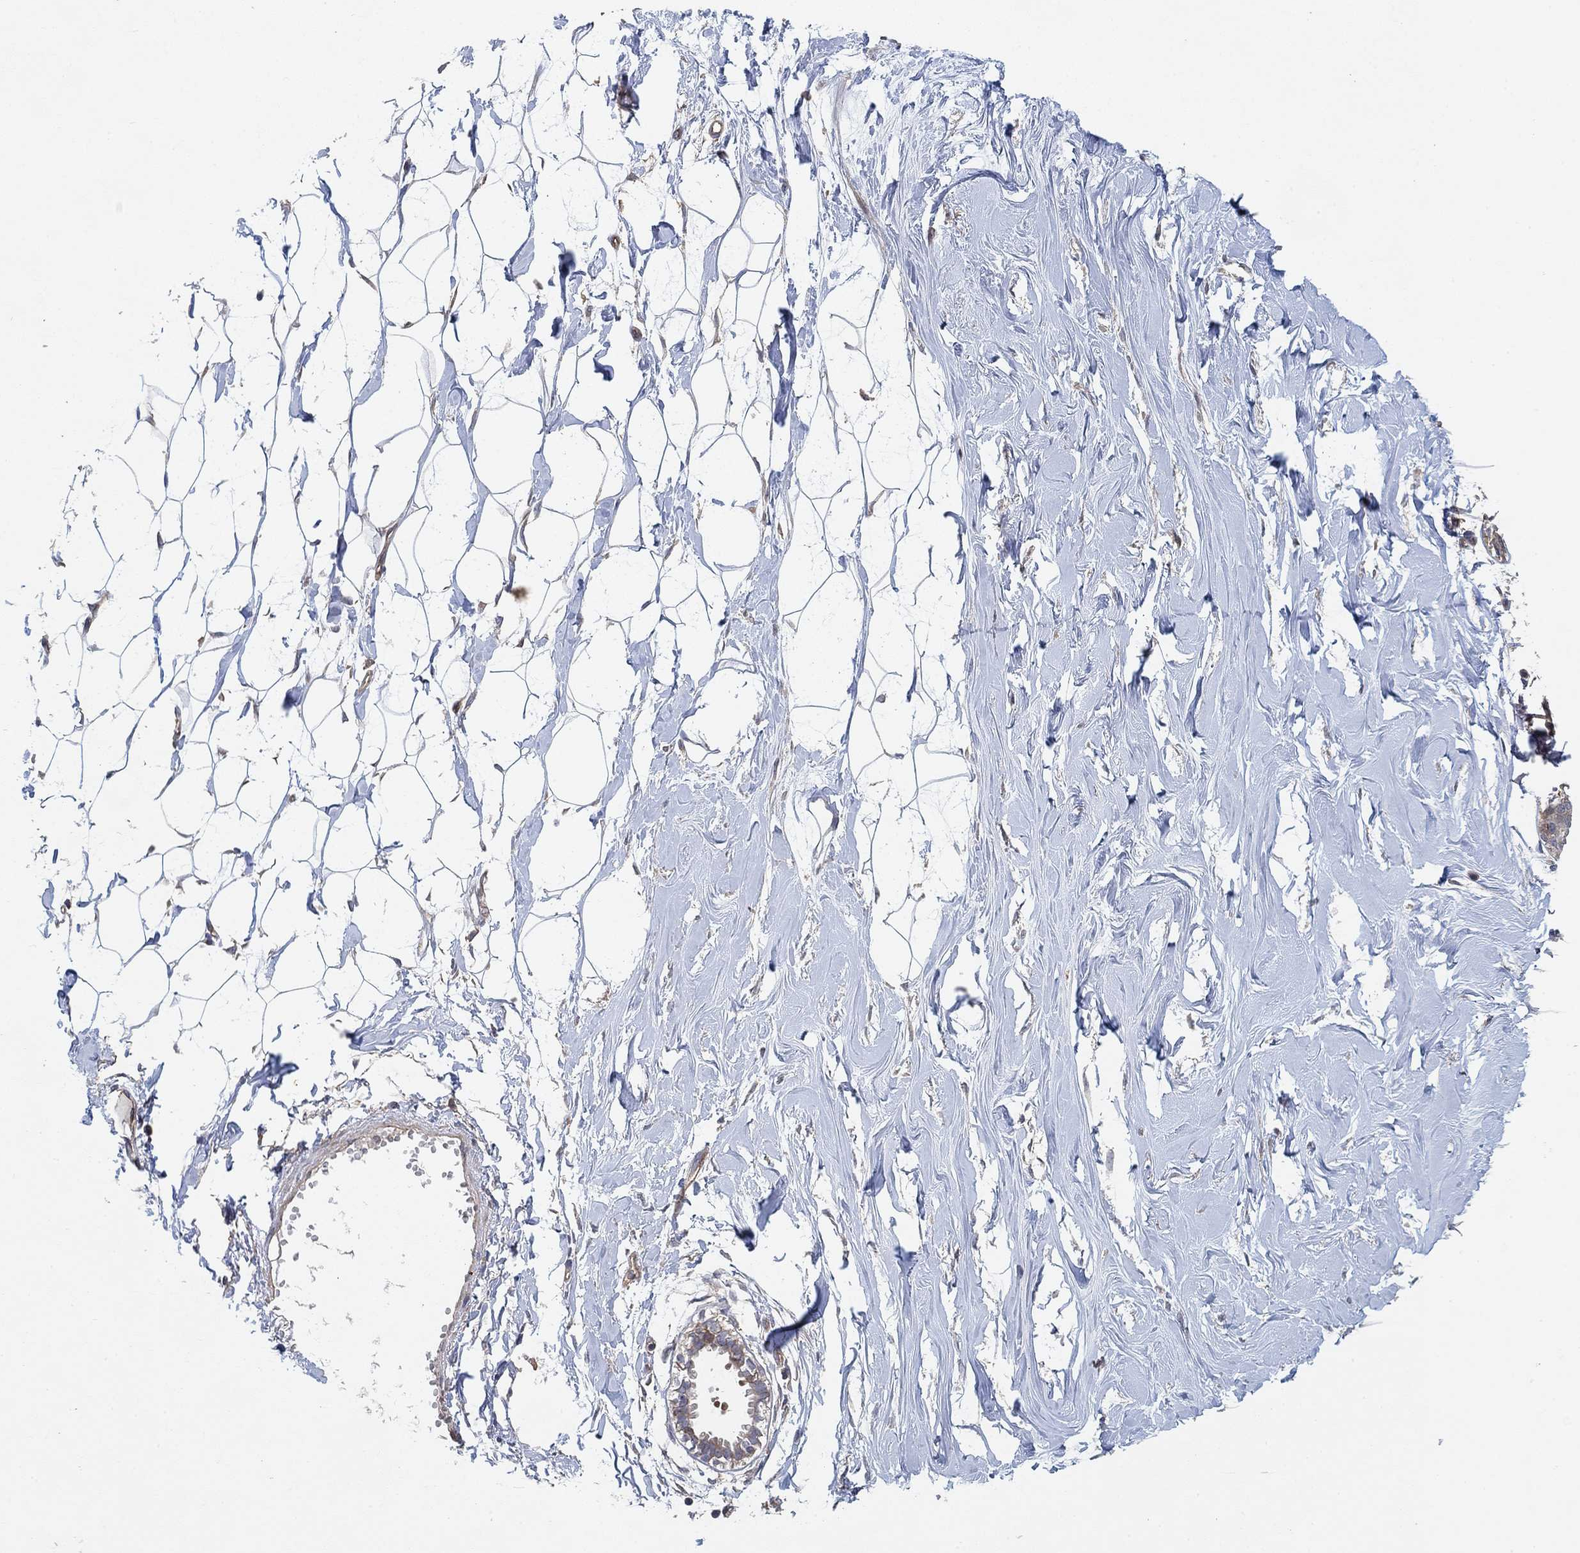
{"staining": {"intensity": "negative", "quantity": "none", "location": "none"}, "tissue": "breast", "cell_type": "Adipocytes", "image_type": "normal", "snomed": [{"axis": "morphology", "description": "Normal tissue, NOS"}, {"axis": "topography", "description": "Breast"}], "caption": "Micrograph shows no protein positivity in adipocytes of benign breast.", "gene": "MCUR1", "patient": {"sex": "female", "age": 49}}